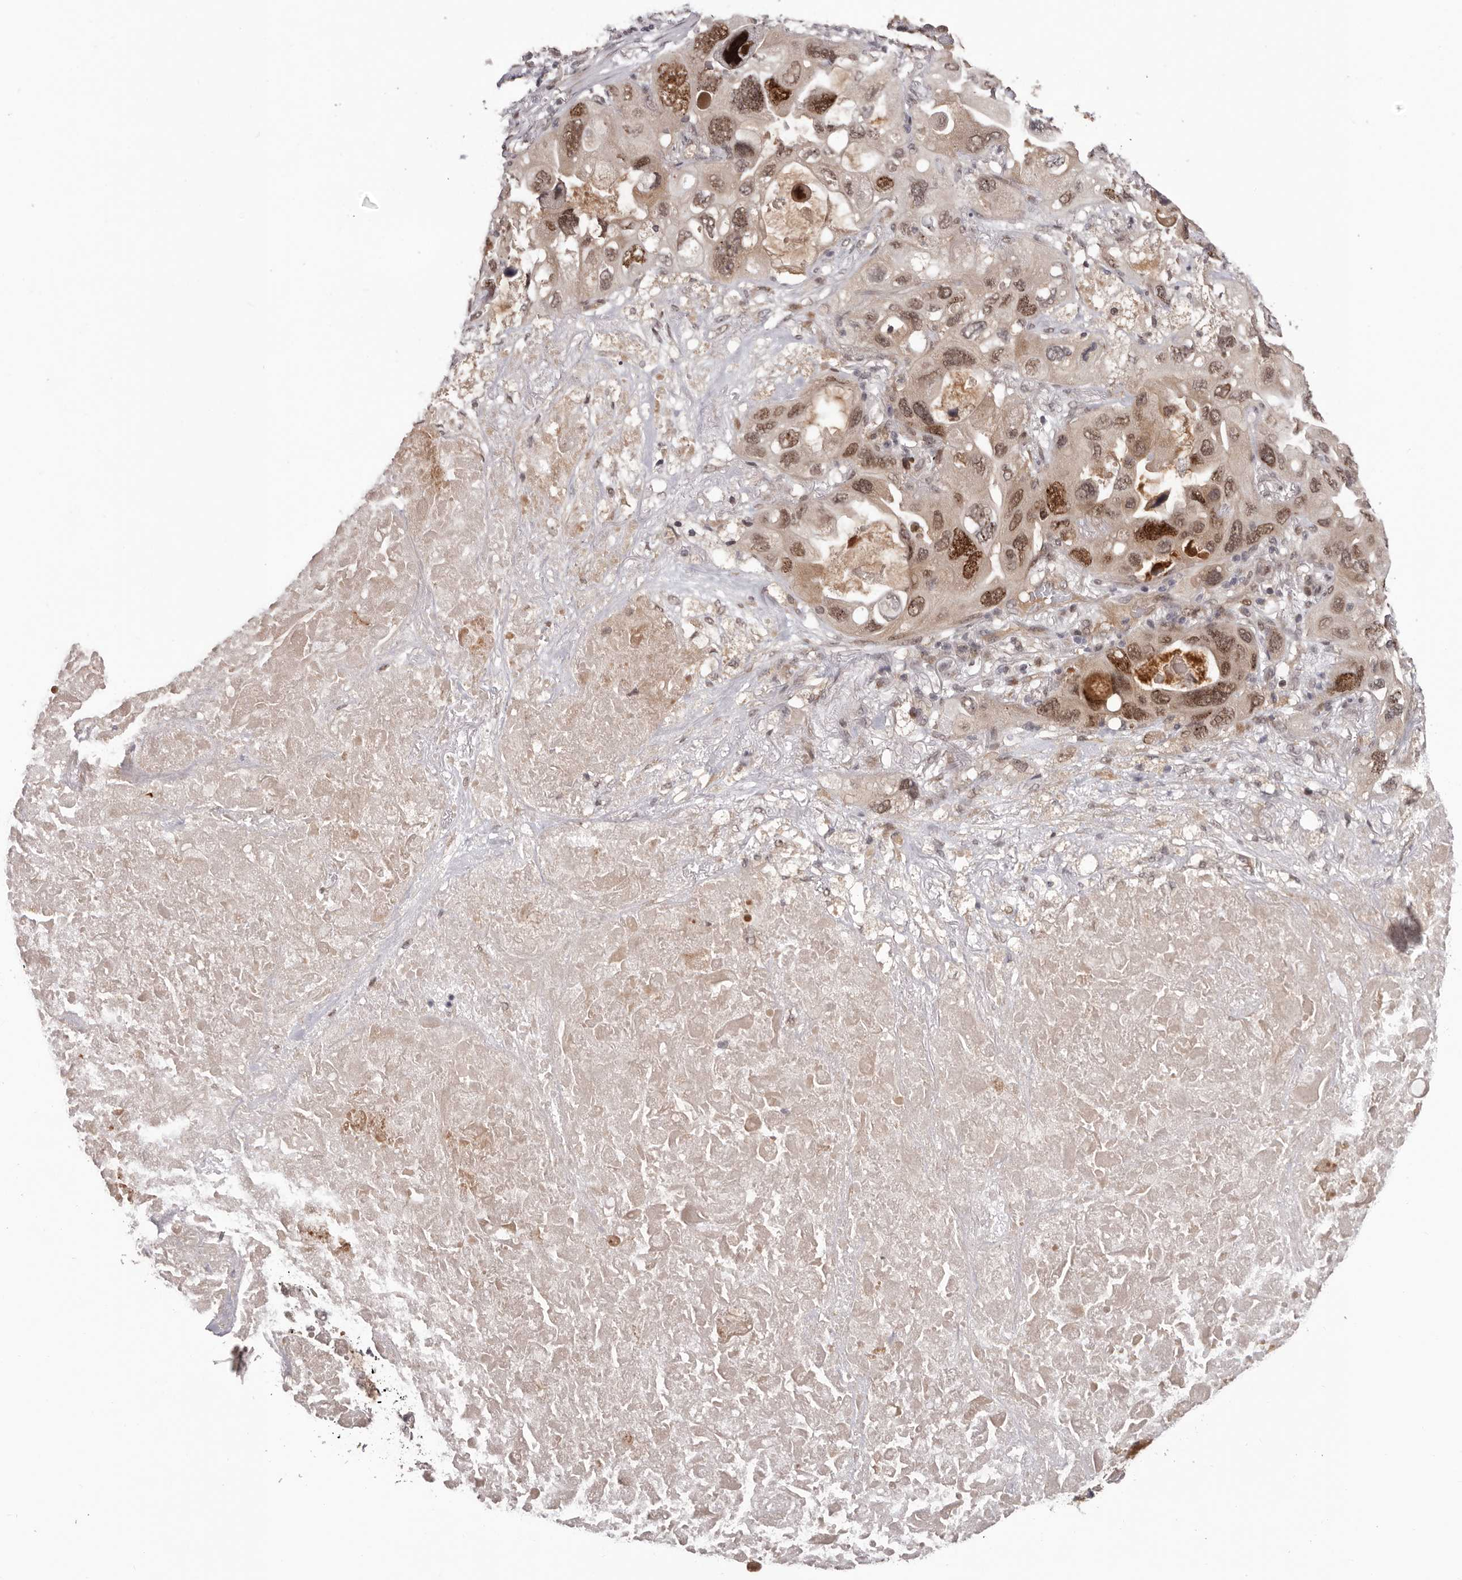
{"staining": {"intensity": "strong", "quantity": "25%-75%", "location": "nuclear"}, "tissue": "lung cancer", "cell_type": "Tumor cells", "image_type": "cancer", "snomed": [{"axis": "morphology", "description": "Squamous cell carcinoma, NOS"}, {"axis": "topography", "description": "Lung"}], "caption": "Strong nuclear positivity for a protein is identified in about 25%-75% of tumor cells of lung cancer (squamous cell carcinoma) using immunohistochemistry.", "gene": "TBX5", "patient": {"sex": "female", "age": 73}}